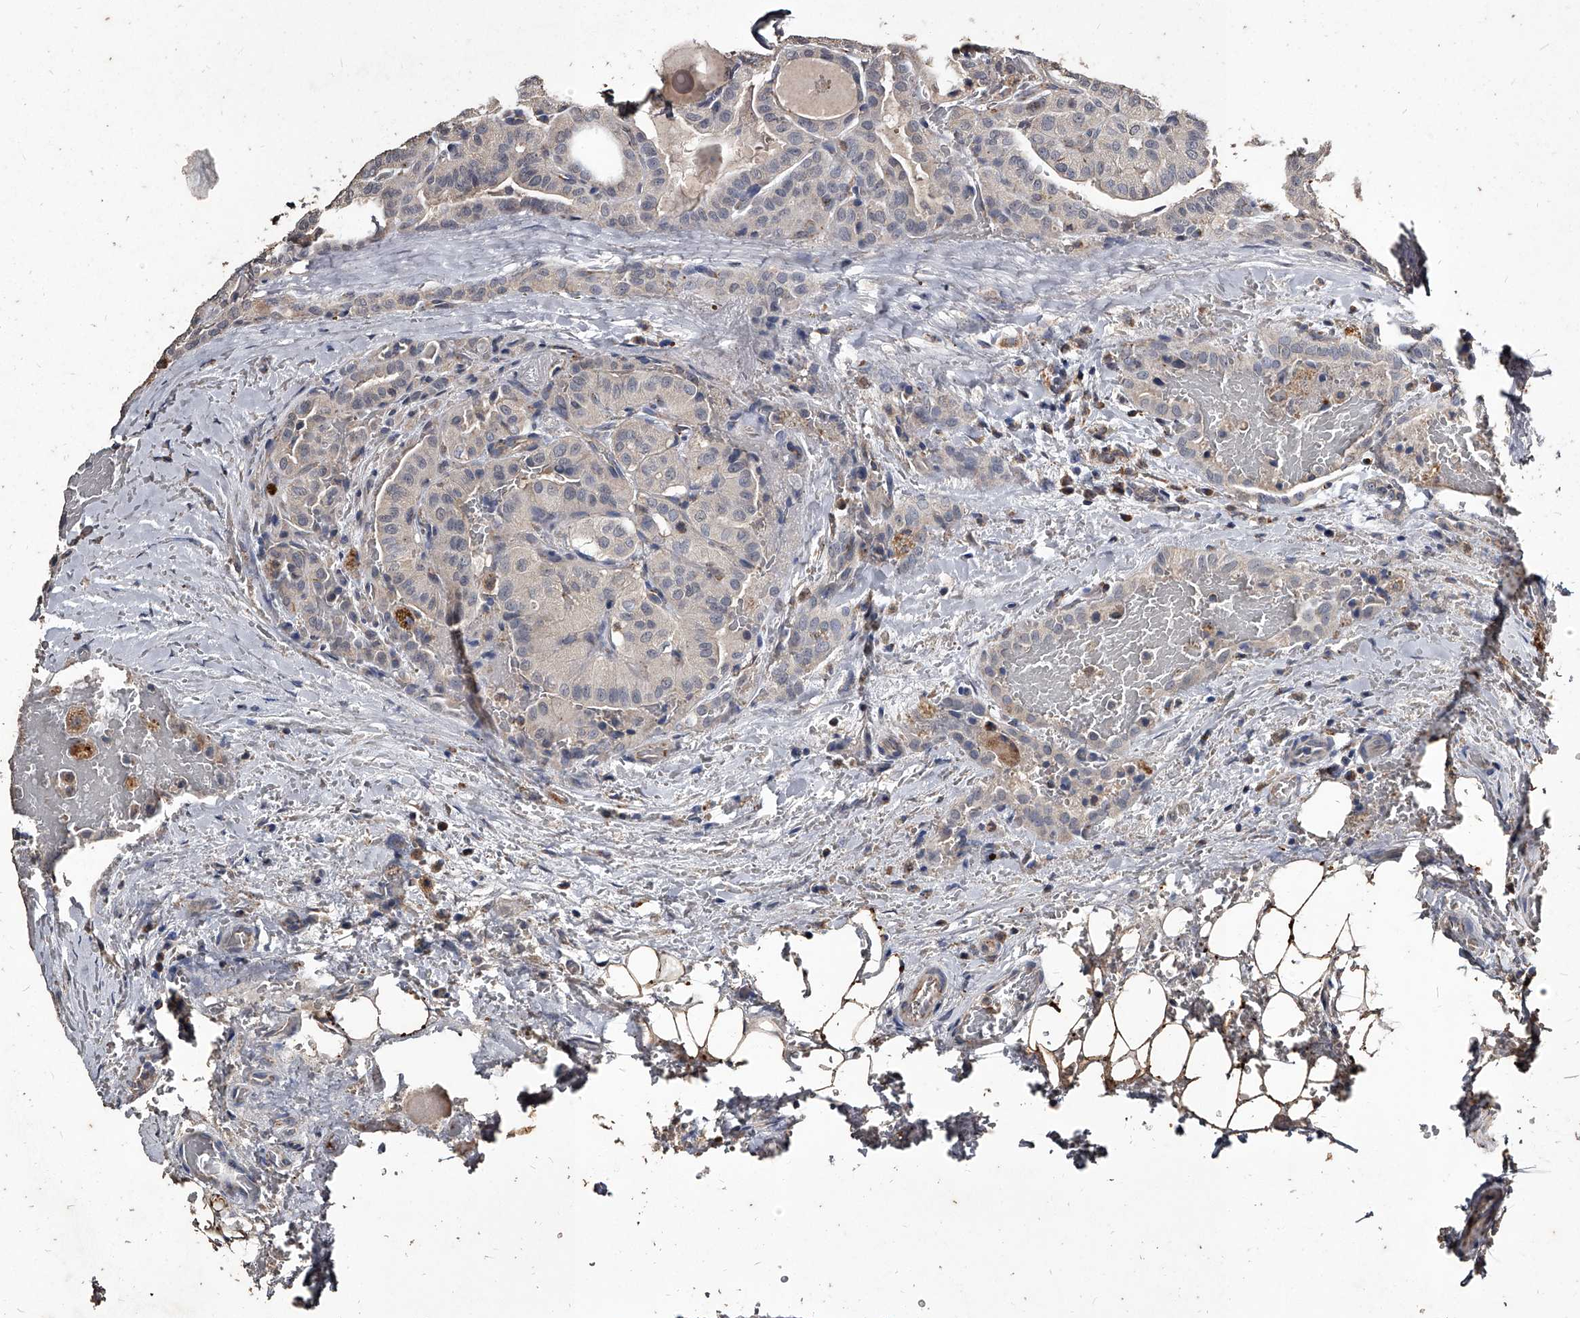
{"staining": {"intensity": "negative", "quantity": "none", "location": "none"}, "tissue": "head and neck cancer", "cell_type": "Tumor cells", "image_type": "cancer", "snomed": [{"axis": "morphology", "description": "Squamous cell carcinoma, NOS"}, {"axis": "topography", "description": "Oral tissue"}, {"axis": "topography", "description": "Head-Neck"}], "caption": "There is no significant expression in tumor cells of head and neck squamous cell carcinoma. (DAB (3,3'-diaminobenzidine) immunohistochemistry (IHC) with hematoxylin counter stain).", "gene": "GPR183", "patient": {"sex": "female", "age": 50}}